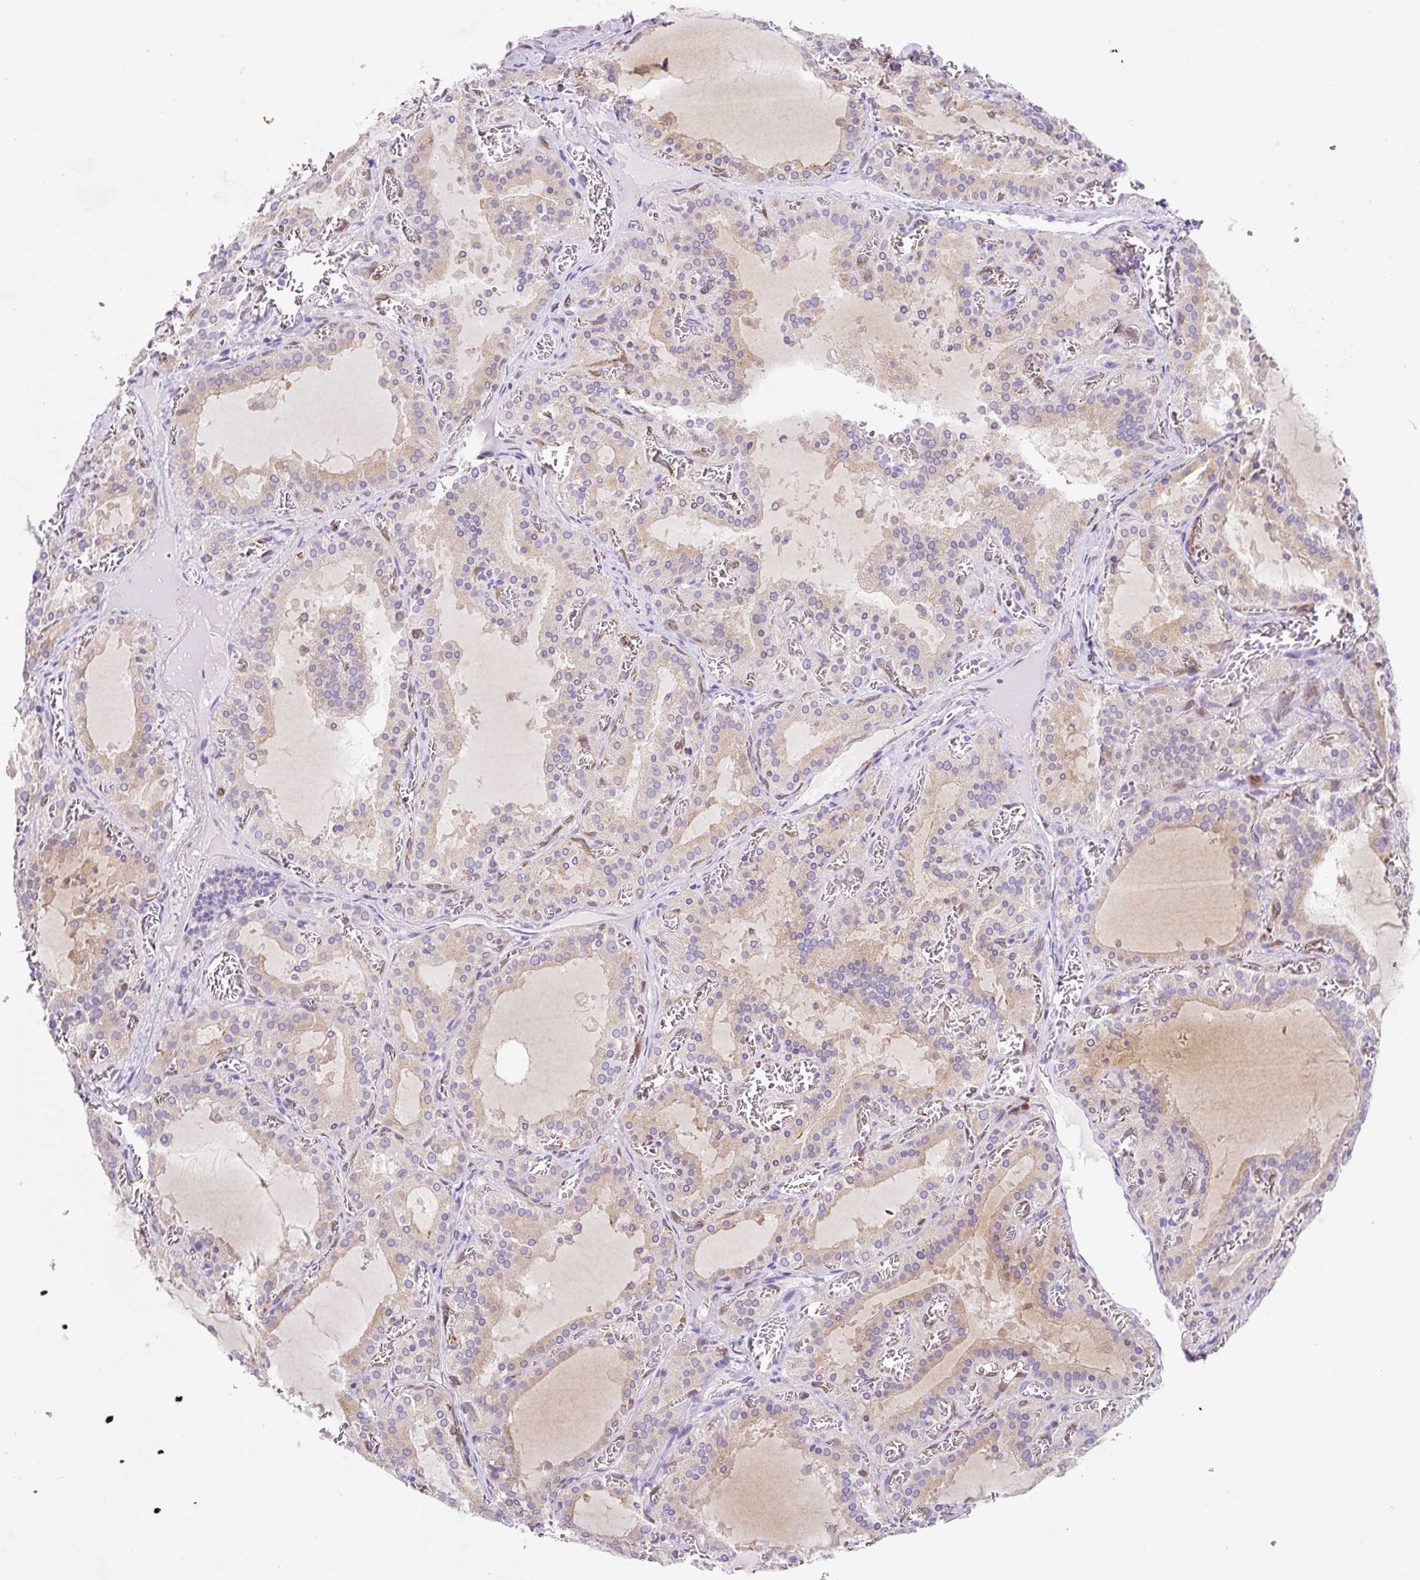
{"staining": {"intensity": "weak", "quantity": "<25%", "location": "cytoplasmic/membranous"}, "tissue": "thyroid gland", "cell_type": "Glandular cells", "image_type": "normal", "snomed": [{"axis": "morphology", "description": "Normal tissue, NOS"}, {"axis": "topography", "description": "Thyroid gland"}], "caption": "IHC micrograph of benign thyroid gland: thyroid gland stained with DAB reveals no significant protein staining in glandular cells.", "gene": "ASB4", "patient": {"sex": "female", "age": 30}}